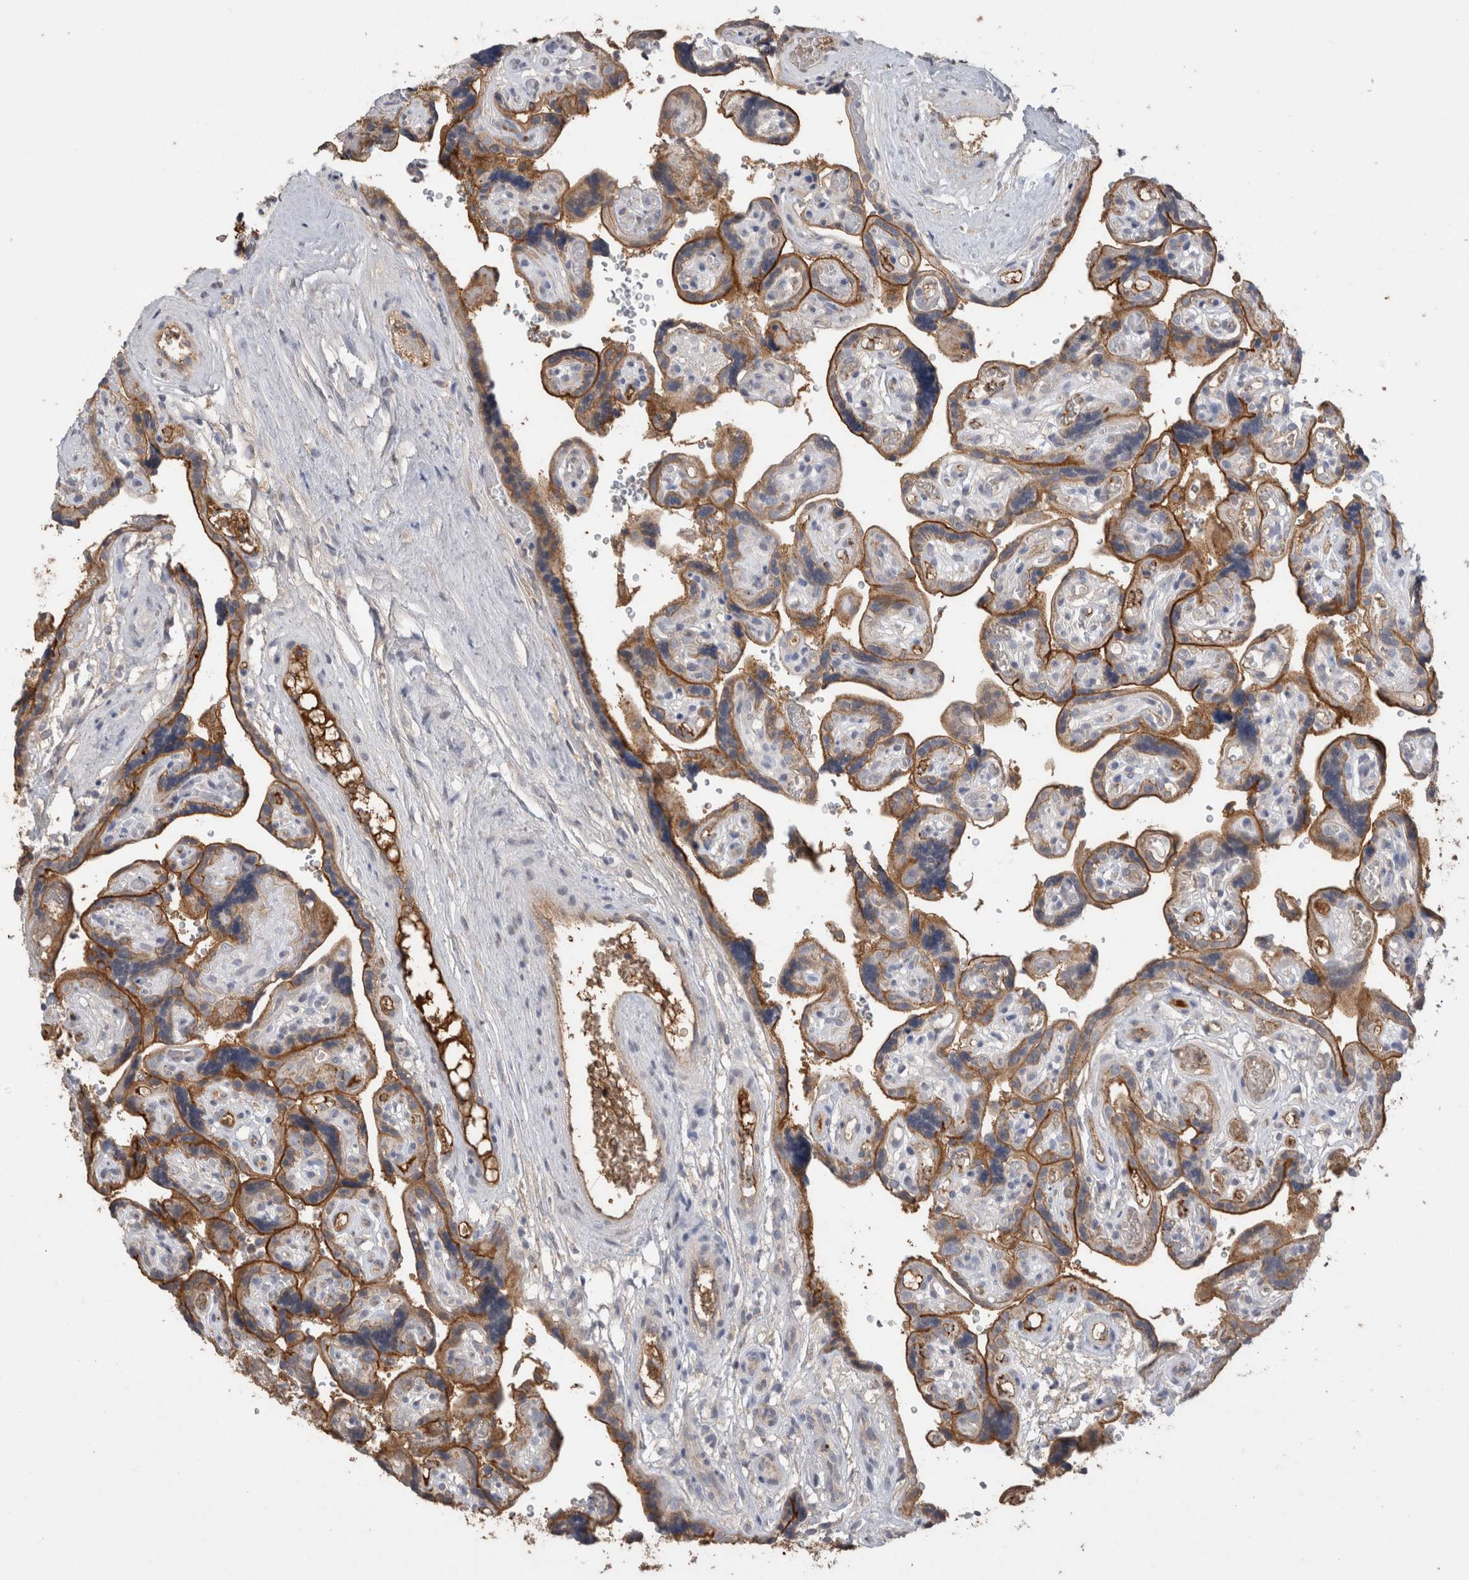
{"staining": {"intensity": "moderate", "quantity": ">75%", "location": "cytoplasmic/membranous"}, "tissue": "placenta", "cell_type": "Decidual cells", "image_type": "normal", "snomed": [{"axis": "morphology", "description": "Normal tissue, NOS"}, {"axis": "topography", "description": "Placenta"}], "caption": "IHC of unremarkable placenta demonstrates medium levels of moderate cytoplasmic/membranous expression in approximately >75% of decidual cells.", "gene": "PPP3CC", "patient": {"sex": "female", "age": 30}}